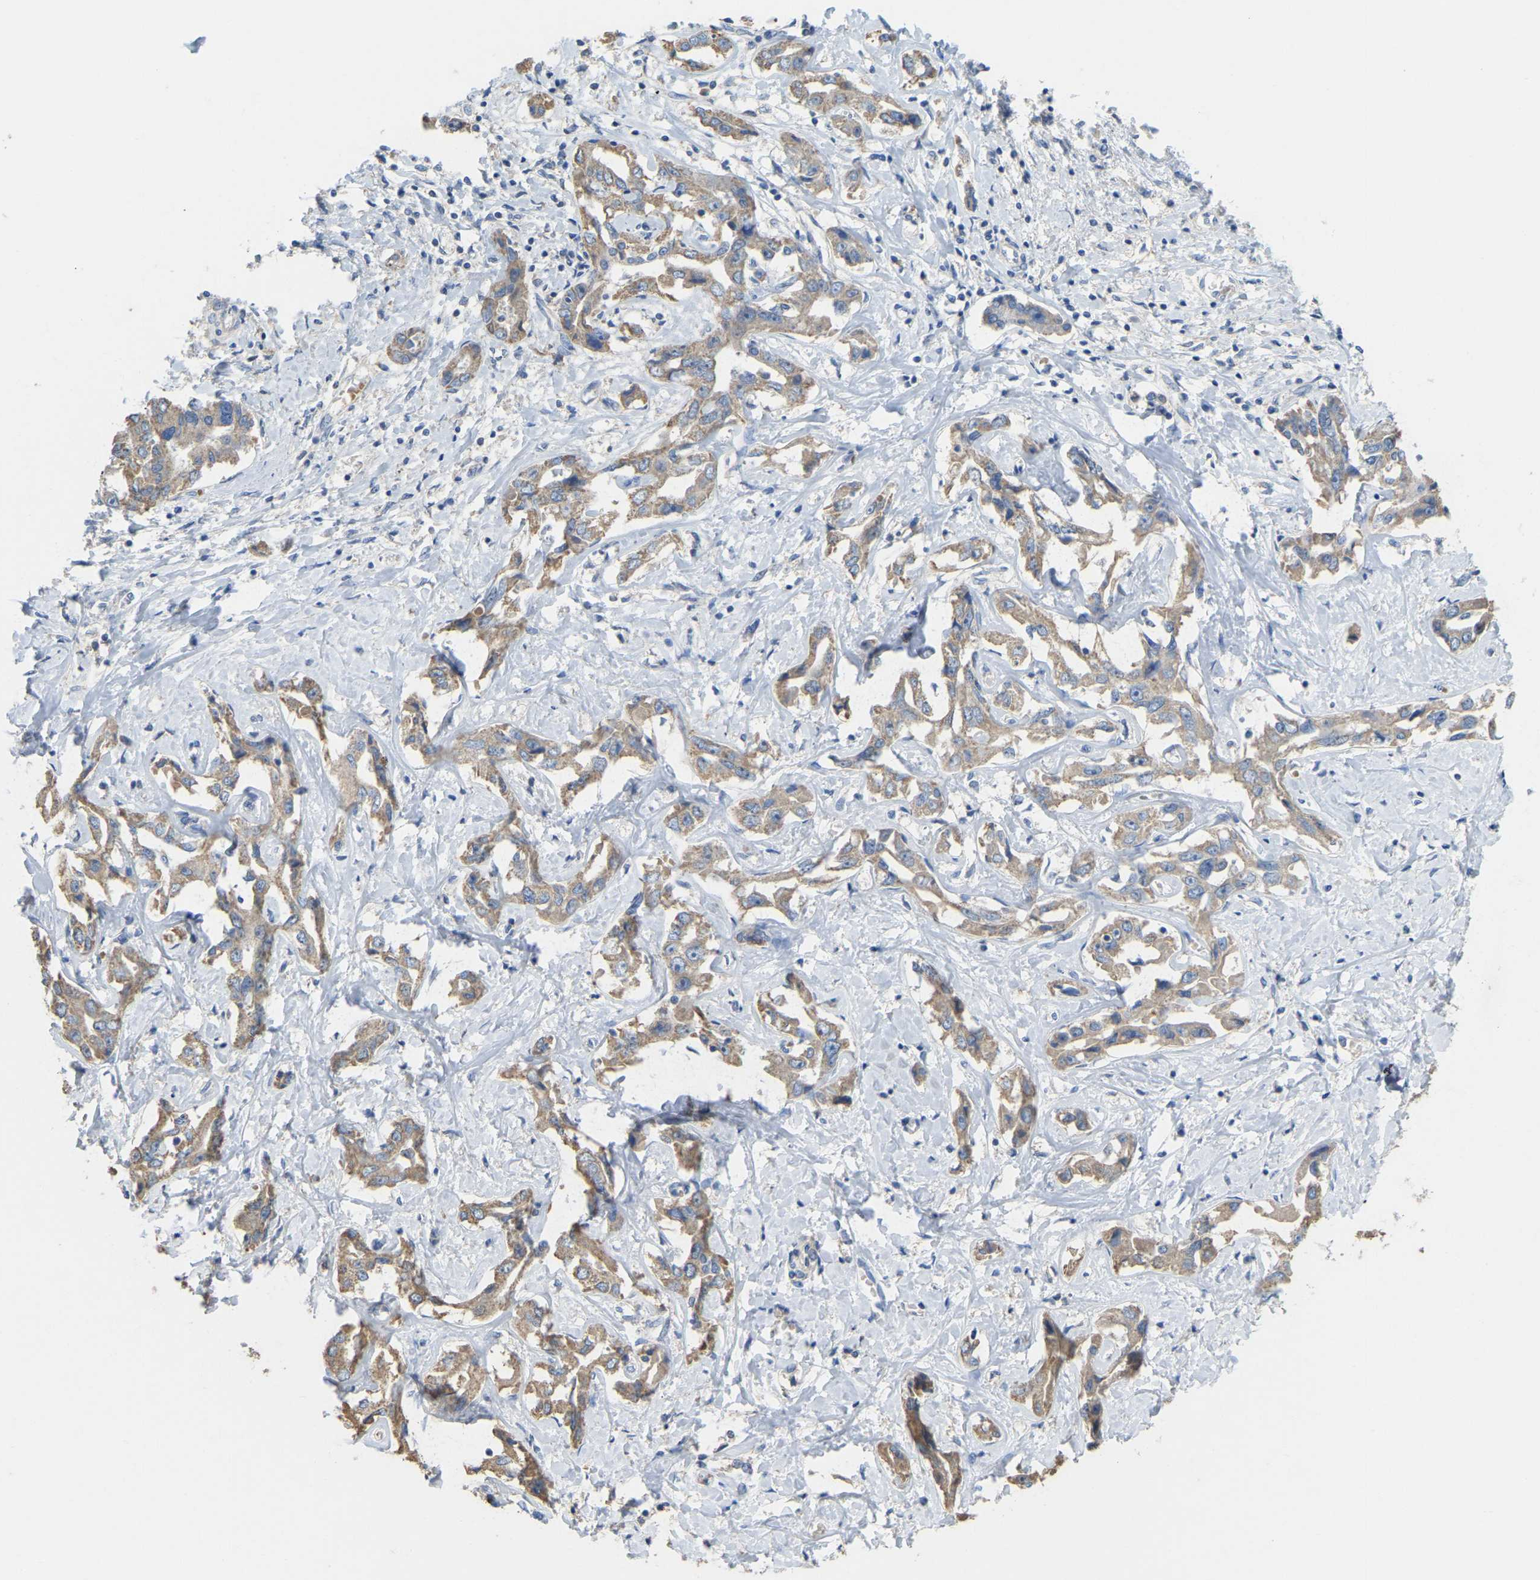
{"staining": {"intensity": "moderate", "quantity": ">75%", "location": "cytoplasmic/membranous"}, "tissue": "liver cancer", "cell_type": "Tumor cells", "image_type": "cancer", "snomed": [{"axis": "morphology", "description": "Cholangiocarcinoma"}, {"axis": "topography", "description": "Liver"}], "caption": "Moderate cytoplasmic/membranous protein positivity is identified in approximately >75% of tumor cells in liver cholangiocarcinoma.", "gene": "SERPINB5", "patient": {"sex": "male", "age": 59}}